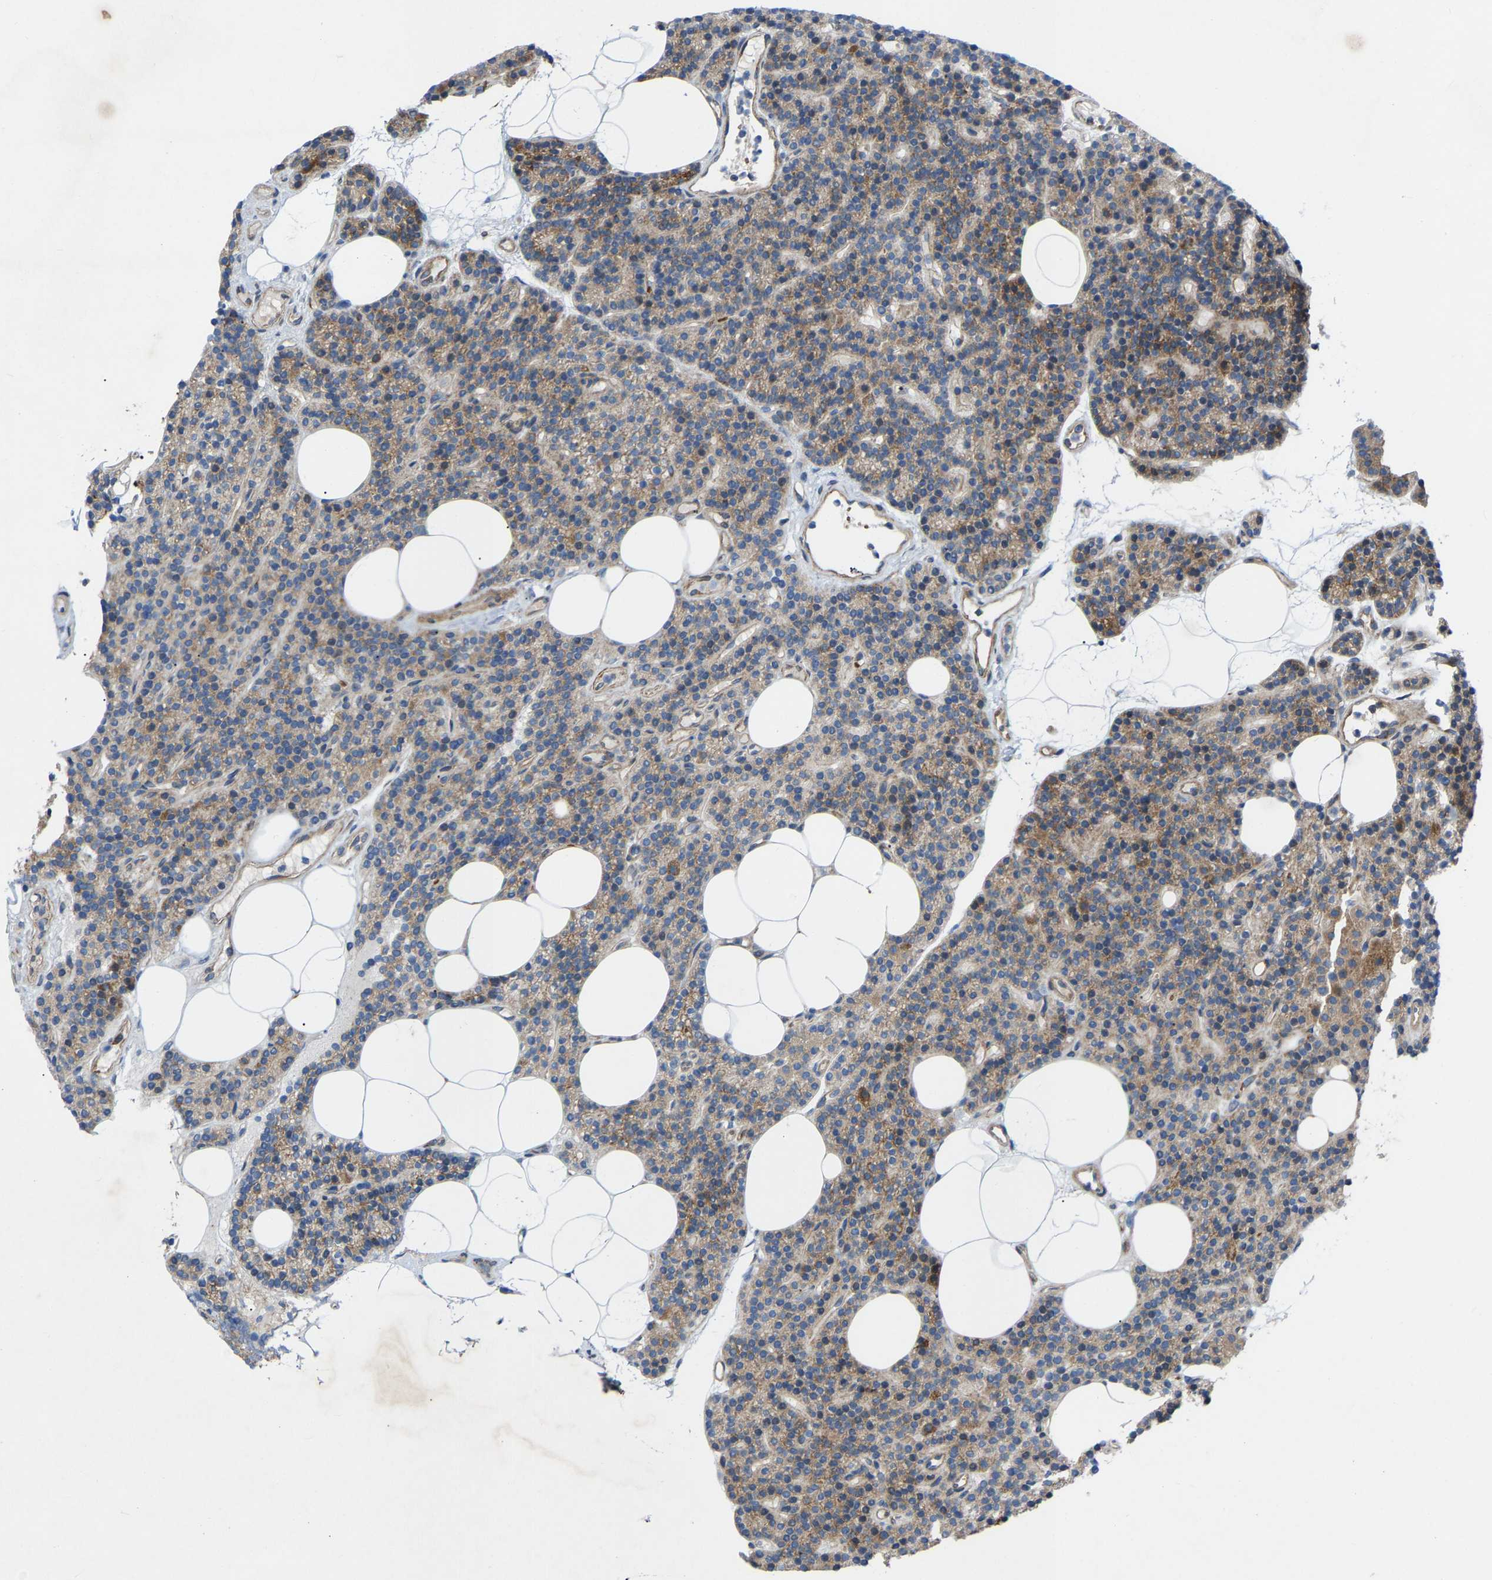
{"staining": {"intensity": "weak", "quantity": ">75%", "location": "cytoplasmic/membranous"}, "tissue": "parathyroid gland", "cell_type": "Glandular cells", "image_type": "normal", "snomed": [{"axis": "morphology", "description": "Normal tissue, NOS"}, {"axis": "morphology", "description": "Adenoma, NOS"}, {"axis": "topography", "description": "Parathyroid gland"}], "caption": "High-power microscopy captured an immunohistochemistry (IHC) photomicrograph of benign parathyroid gland, revealing weak cytoplasmic/membranous expression in about >75% of glandular cells. Nuclei are stained in blue.", "gene": "TOR1B", "patient": {"sex": "female", "age": 43}}